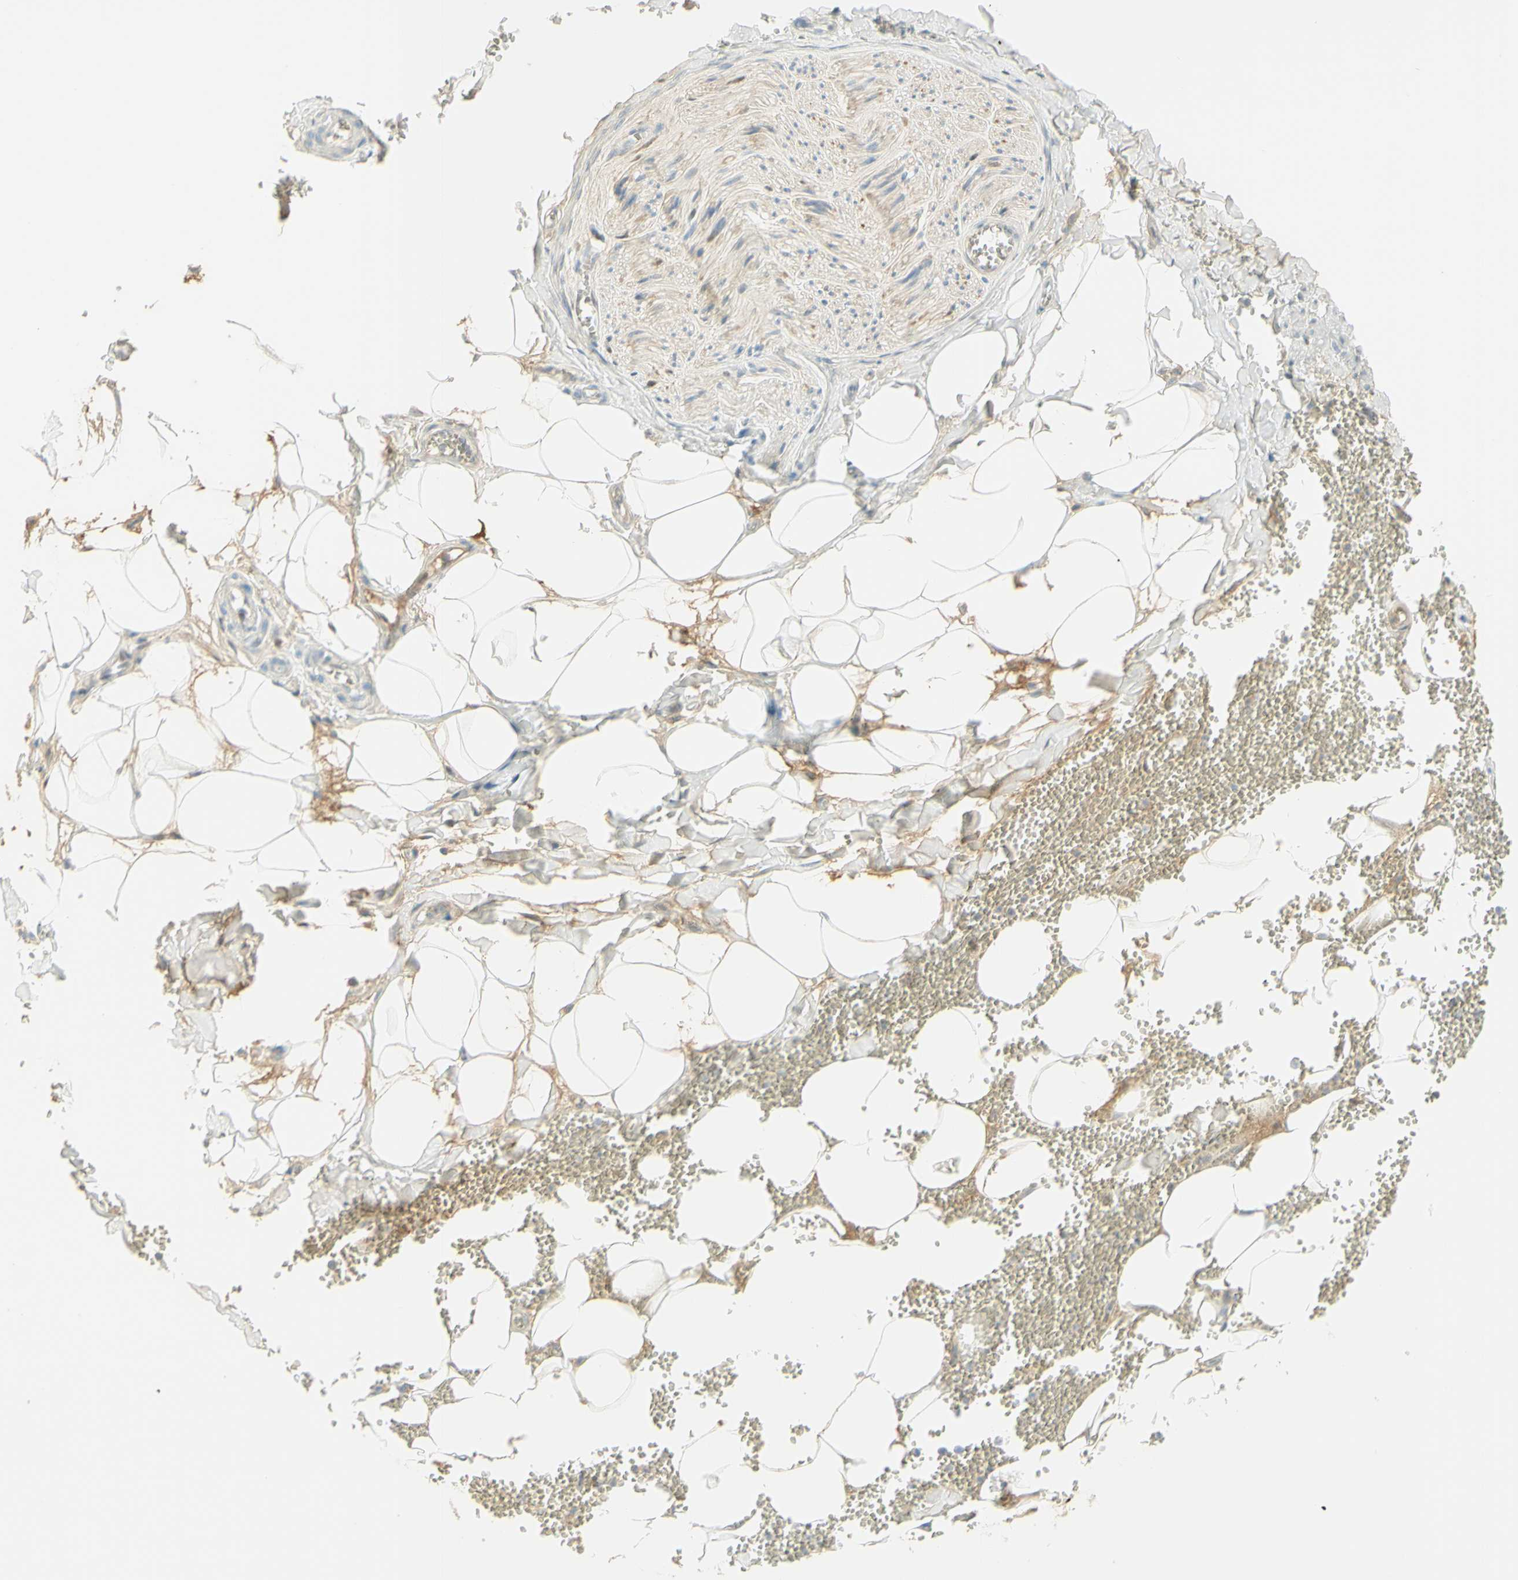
{"staining": {"intensity": "negative", "quantity": "none", "location": "none"}, "tissue": "adipose tissue", "cell_type": "Adipocytes", "image_type": "normal", "snomed": [{"axis": "morphology", "description": "Normal tissue, NOS"}, {"axis": "topography", "description": "Adipose tissue"}, {"axis": "topography", "description": "Peripheral nerve tissue"}], "caption": "Image shows no protein expression in adipocytes of benign adipose tissue.", "gene": "ANGPT2", "patient": {"sex": "male", "age": 52}}